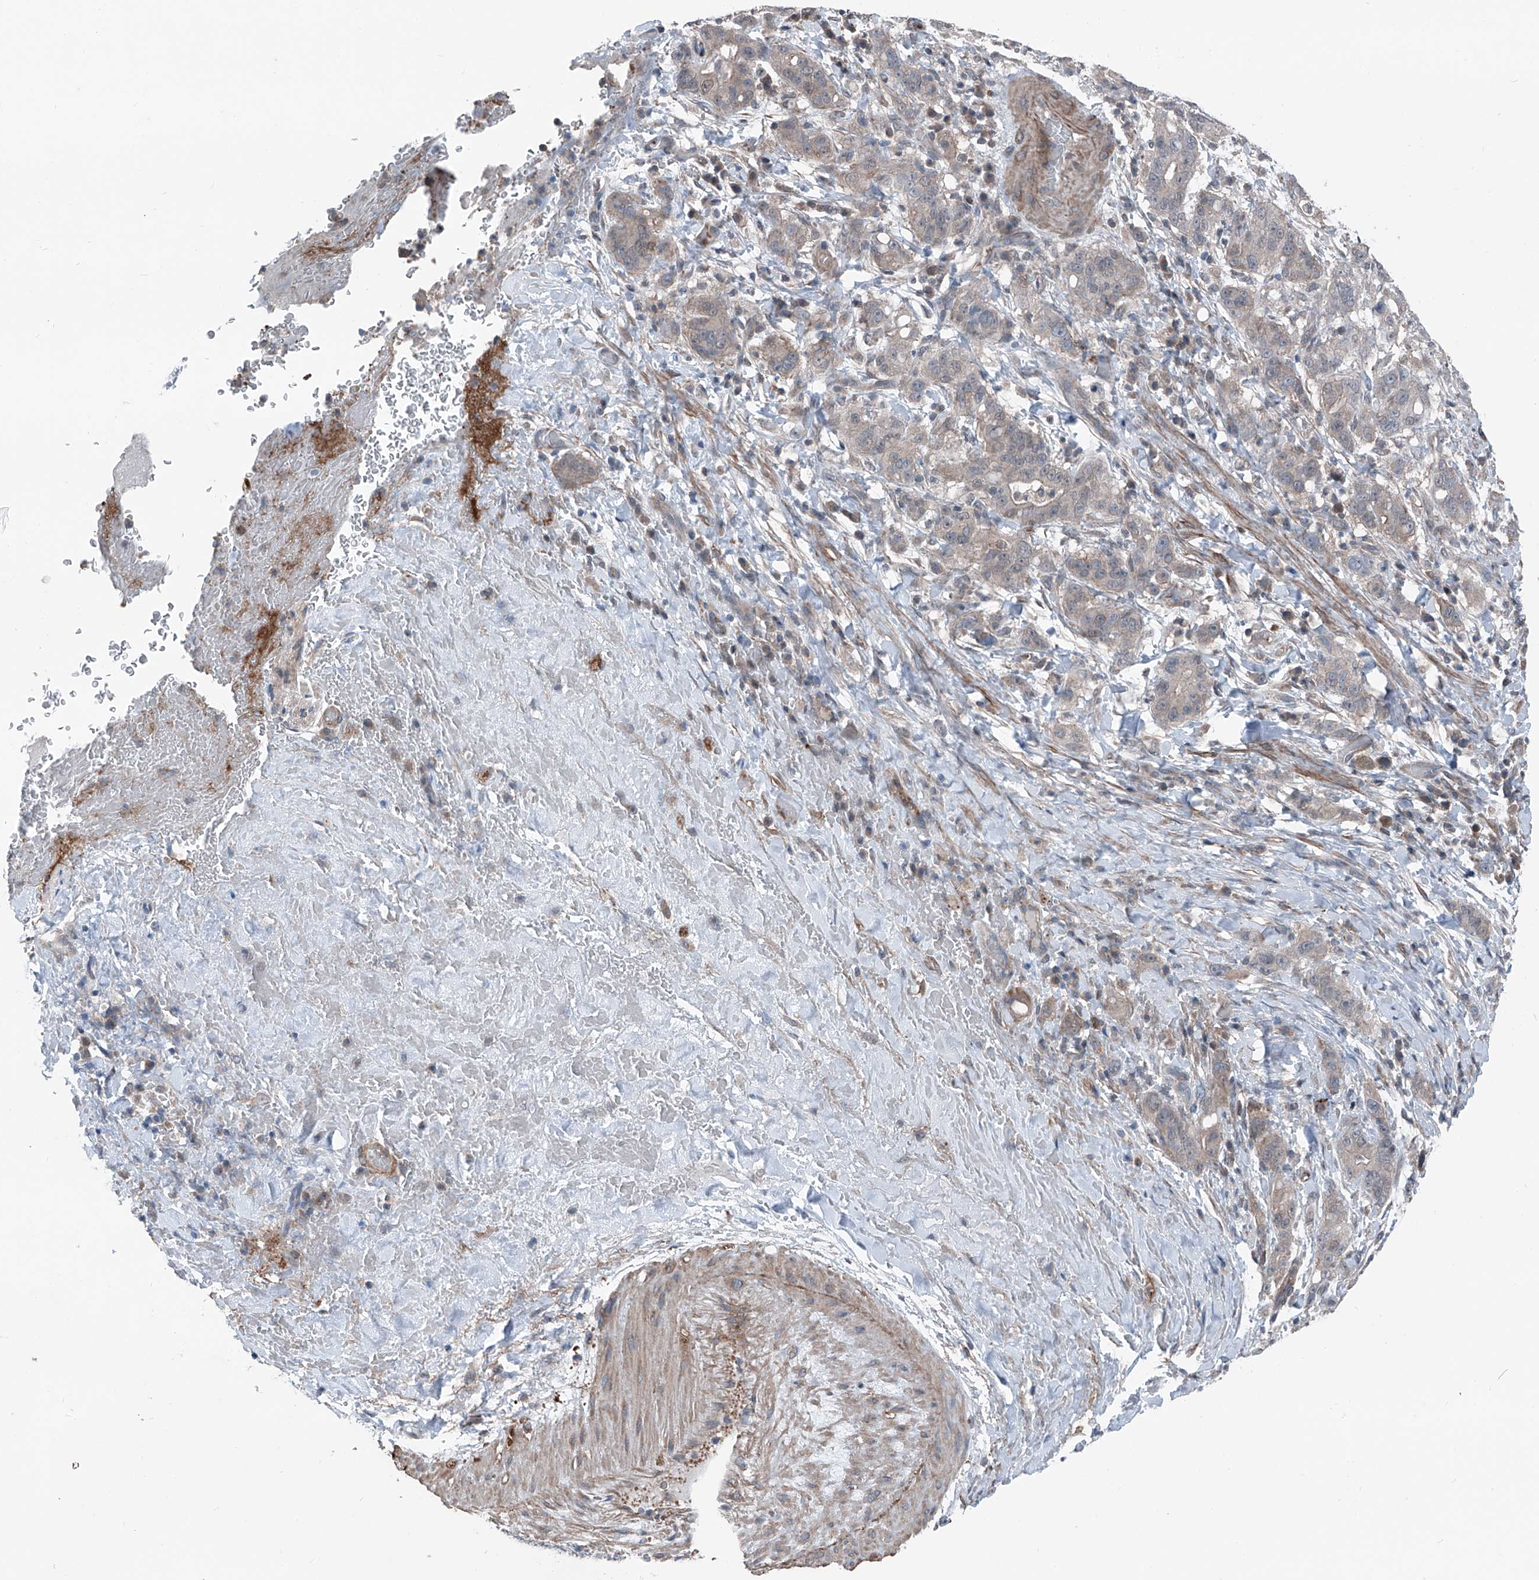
{"staining": {"intensity": "negative", "quantity": "none", "location": "none"}, "tissue": "liver cancer", "cell_type": "Tumor cells", "image_type": "cancer", "snomed": [{"axis": "morphology", "description": "Cholangiocarcinoma"}, {"axis": "topography", "description": "Liver"}], "caption": "Tumor cells are negative for brown protein staining in liver cholangiocarcinoma.", "gene": "HSPB11", "patient": {"sex": "female", "age": 38}}